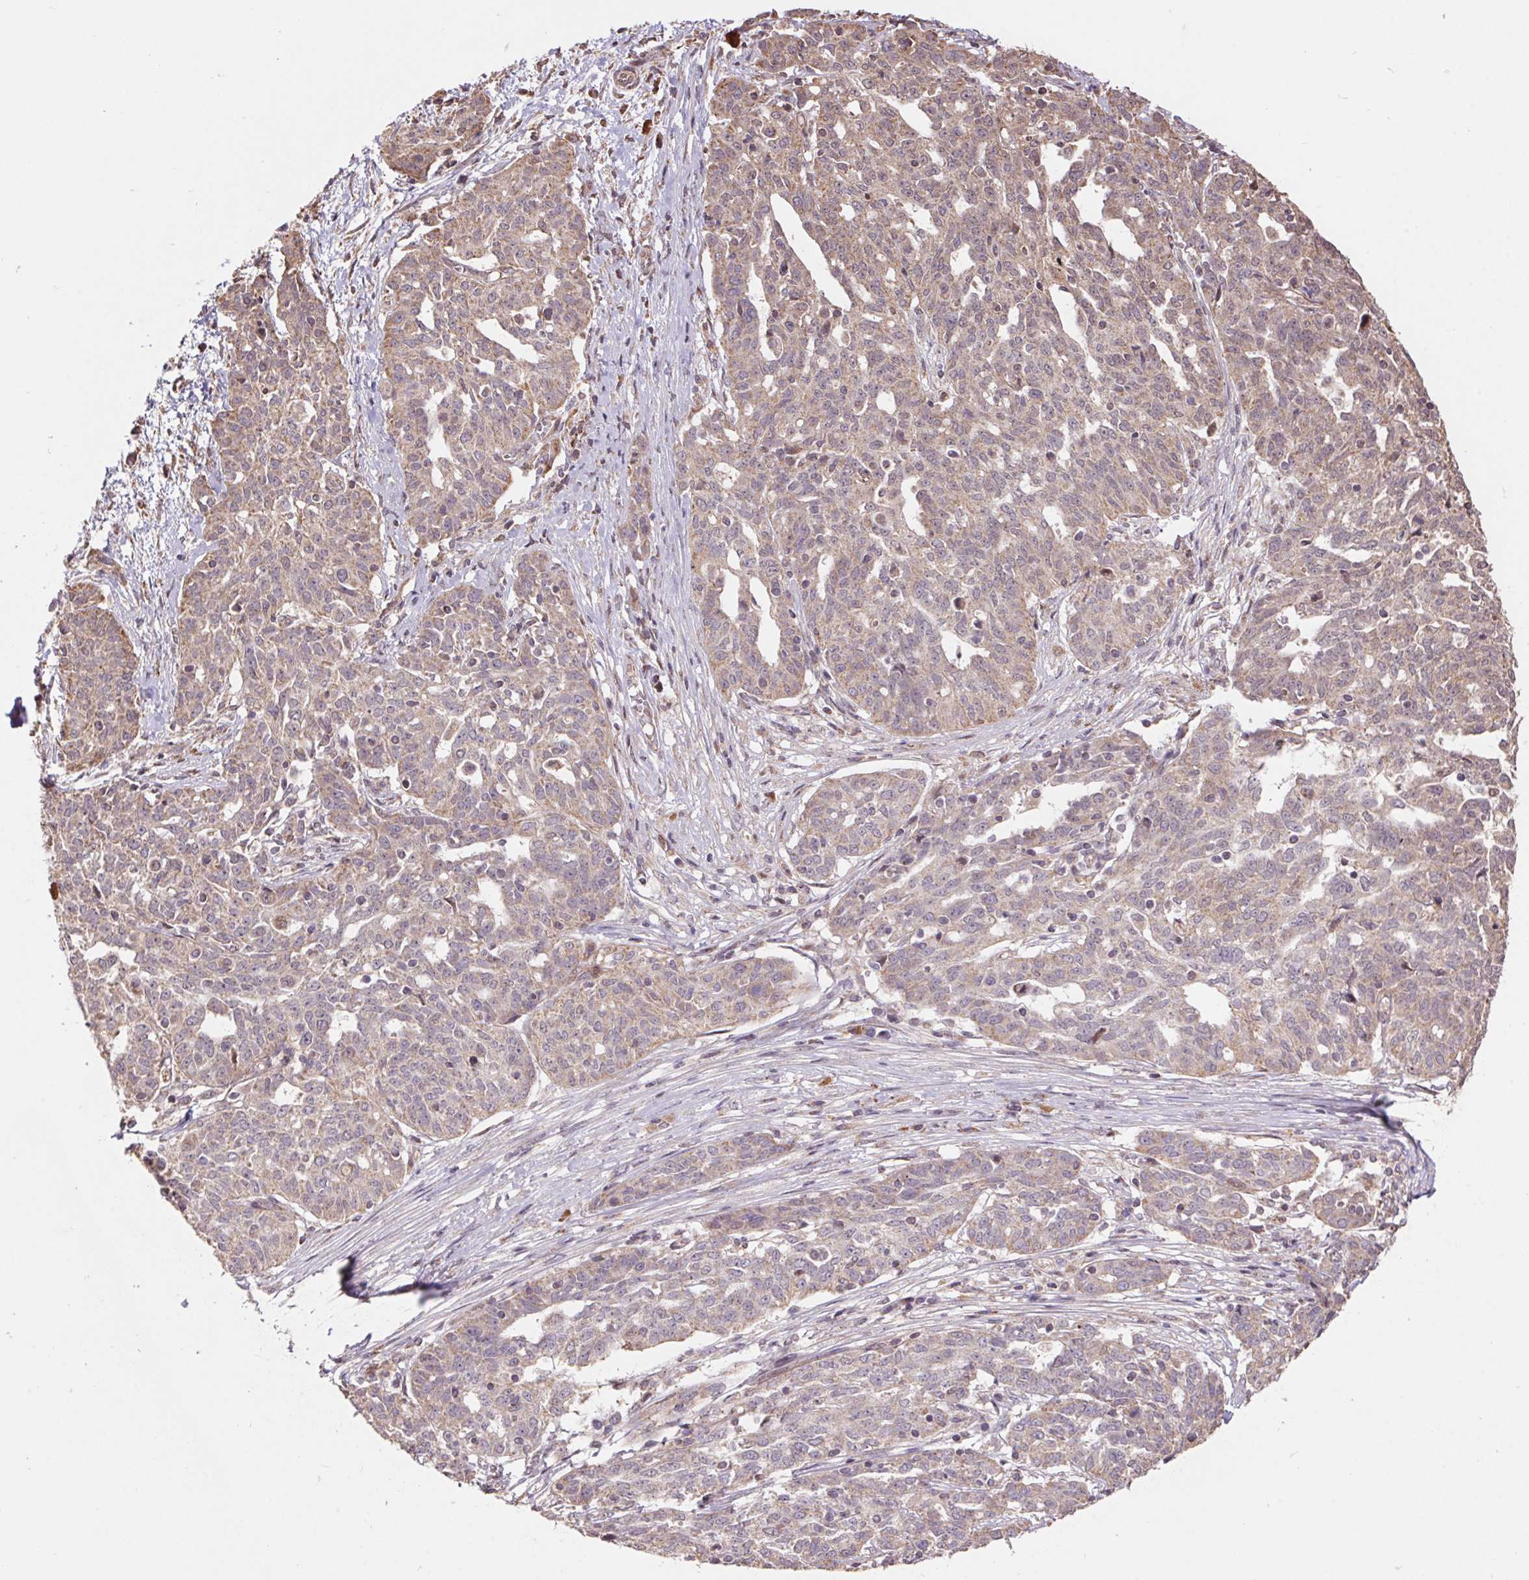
{"staining": {"intensity": "weak", "quantity": "25%-75%", "location": "cytoplasmic/membranous"}, "tissue": "ovarian cancer", "cell_type": "Tumor cells", "image_type": "cancer", "snomed": [{"axis": "morphology", "description": "Cystadenocarcinoma, serous, NOS"}, {"axis": "topography", "description": "Ovary"}], "caption": "Ovarian cancer (serous cystadenocarcinoma) stained with a protein marker demonstrates weak staining in tumor cells.", "gene": "PDHA1", "patient": {"sex": "female", "age": 67}}